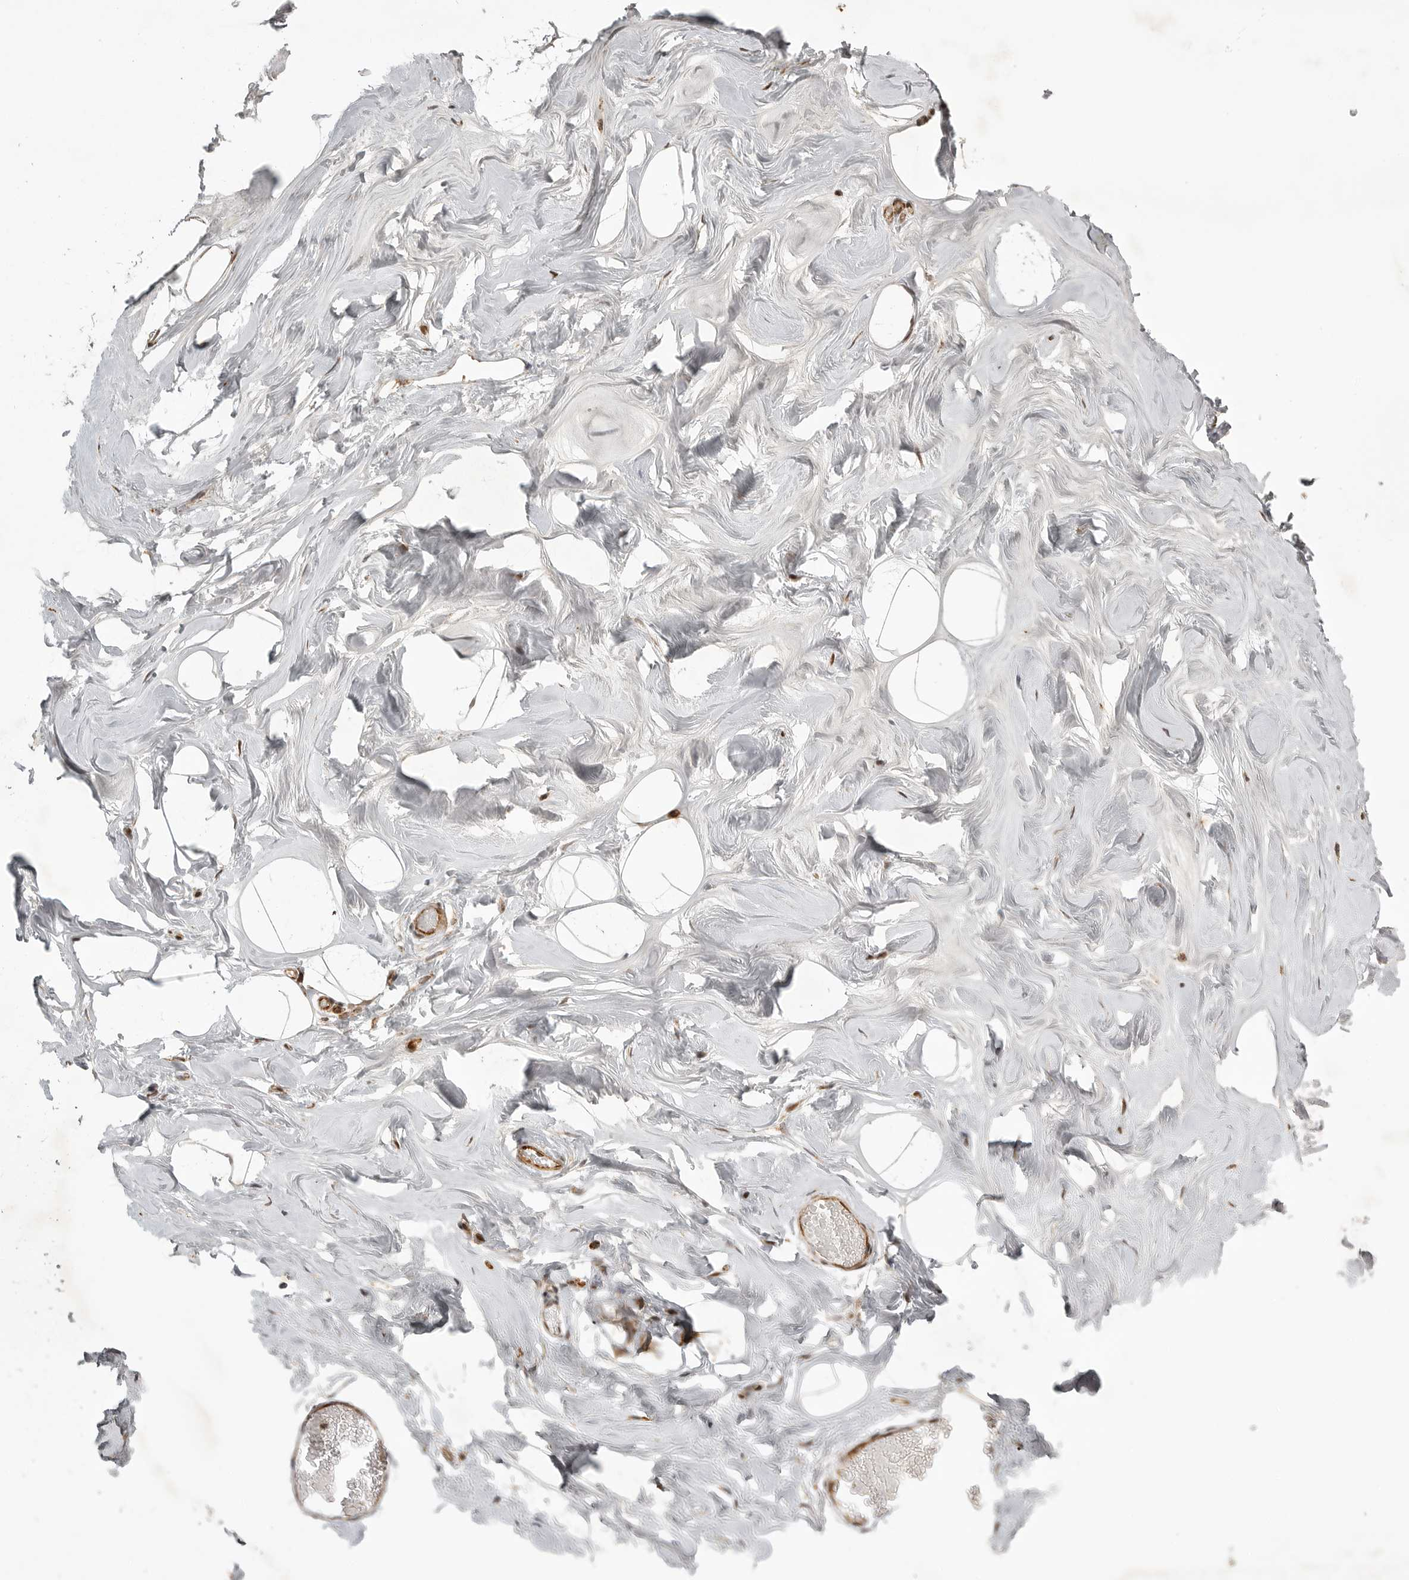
{"staining": {"intensity": "moderate", "quantity": "25%-75%", "location": "cytoplasmic/membranous"}, "tissue": "adipose tissue", "cell_type": "Adipocytes", "image_type": "normal", "snomed": [{"axis": "morphology", "description": "Normal tissue, NOS"}, {"axis": "morphology", "description": "Fibrosis, NOS"}, {"axis": "topography", "description": "Breast"}, {"axis": "topography", "description": "Adipose tissue"}], "caption": "Brown immunohistochemical staining in unremarkable adipose tissue reveals moderate cytoplasmic/membranous staining in about 25%-75% of adipocytes.", "gene": "NARS2", "patient": {"sex": "female", "age": 39}}